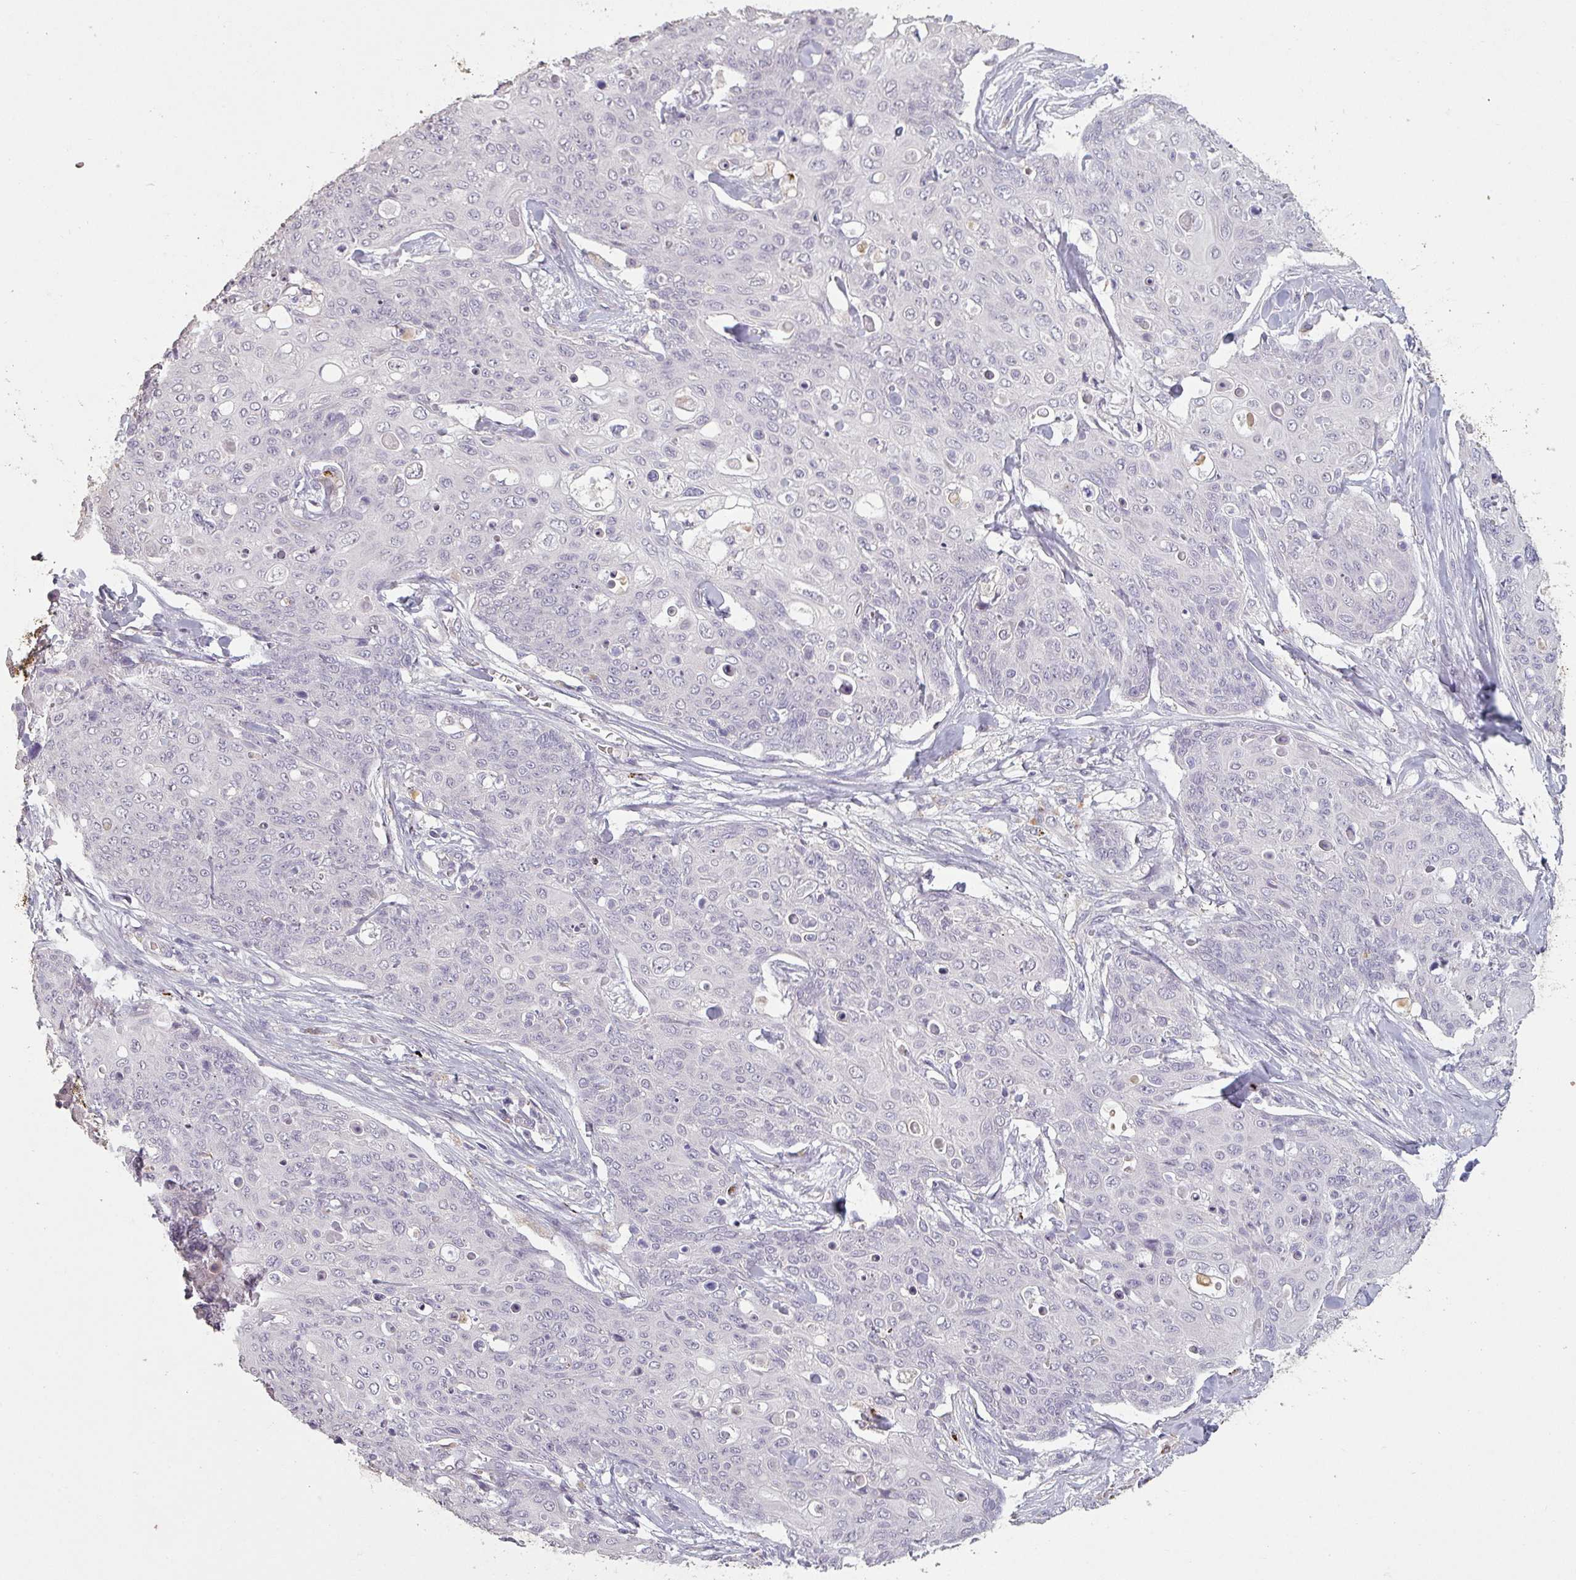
{"staining": {"intensity": "negative", "quantity": "none", "location": "none"}, "tissue": "skin cancer", "cell_type": "Tumor cells", "image_type": "cancer", "snomed": [{"axis": "morphology", "description": "Squamous cell carcinoma, NOS"}, {"axis": "topography", "description": "Skin"}, {"axis": "topography", "description": "Vulva"}], "caption": "A histopathology image of human squamous cell carcinoma (skin) is negative for staining in tumor cells. (DAB IHC visualized using brightfield microscopy, high magnification).", "gene": "LYPLA1", "patient": {"sex": "female", "age": 85}}